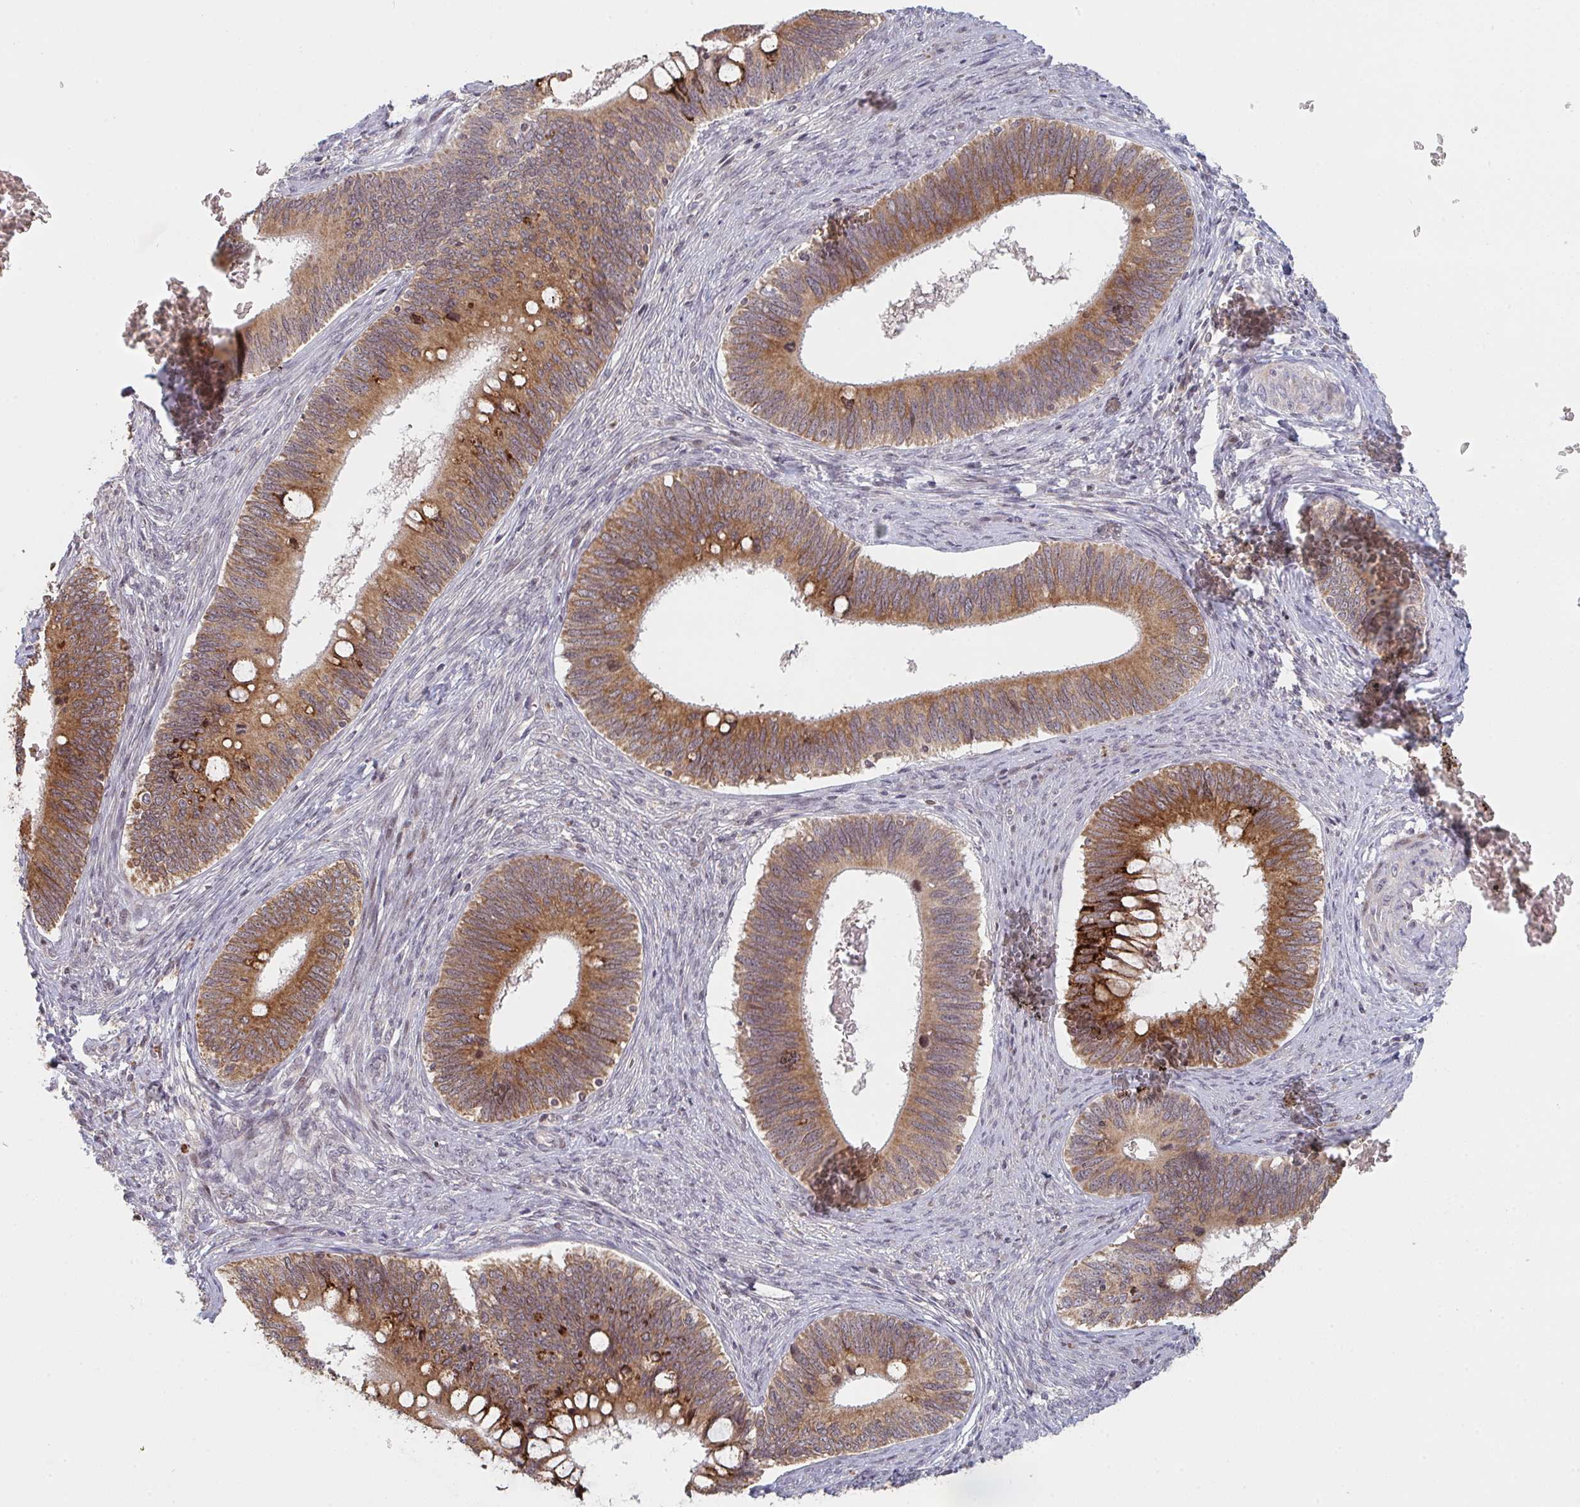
{"staining": {"intensity": "moderate", "quantity": ">75%", "location": "cytoplasmic/membranous"}, "tissue": "cervical cancer", "cell_type": "Tumor cells", "image_type": "cancer", "snomed": [{"axis": "morphology", "description": "Adenocarcinoma, NOS"}, {"axis": "topography", "description": "Cervix"}], "caption": "Adenocarcinoma (cervical) stained for a protein (brown) demonstrates moderate cytoplasmic/membranous positive positivity in about >75% of tumor cells.", "gene": "DCST1", "patient": {"sex": "female", "age": 42}}